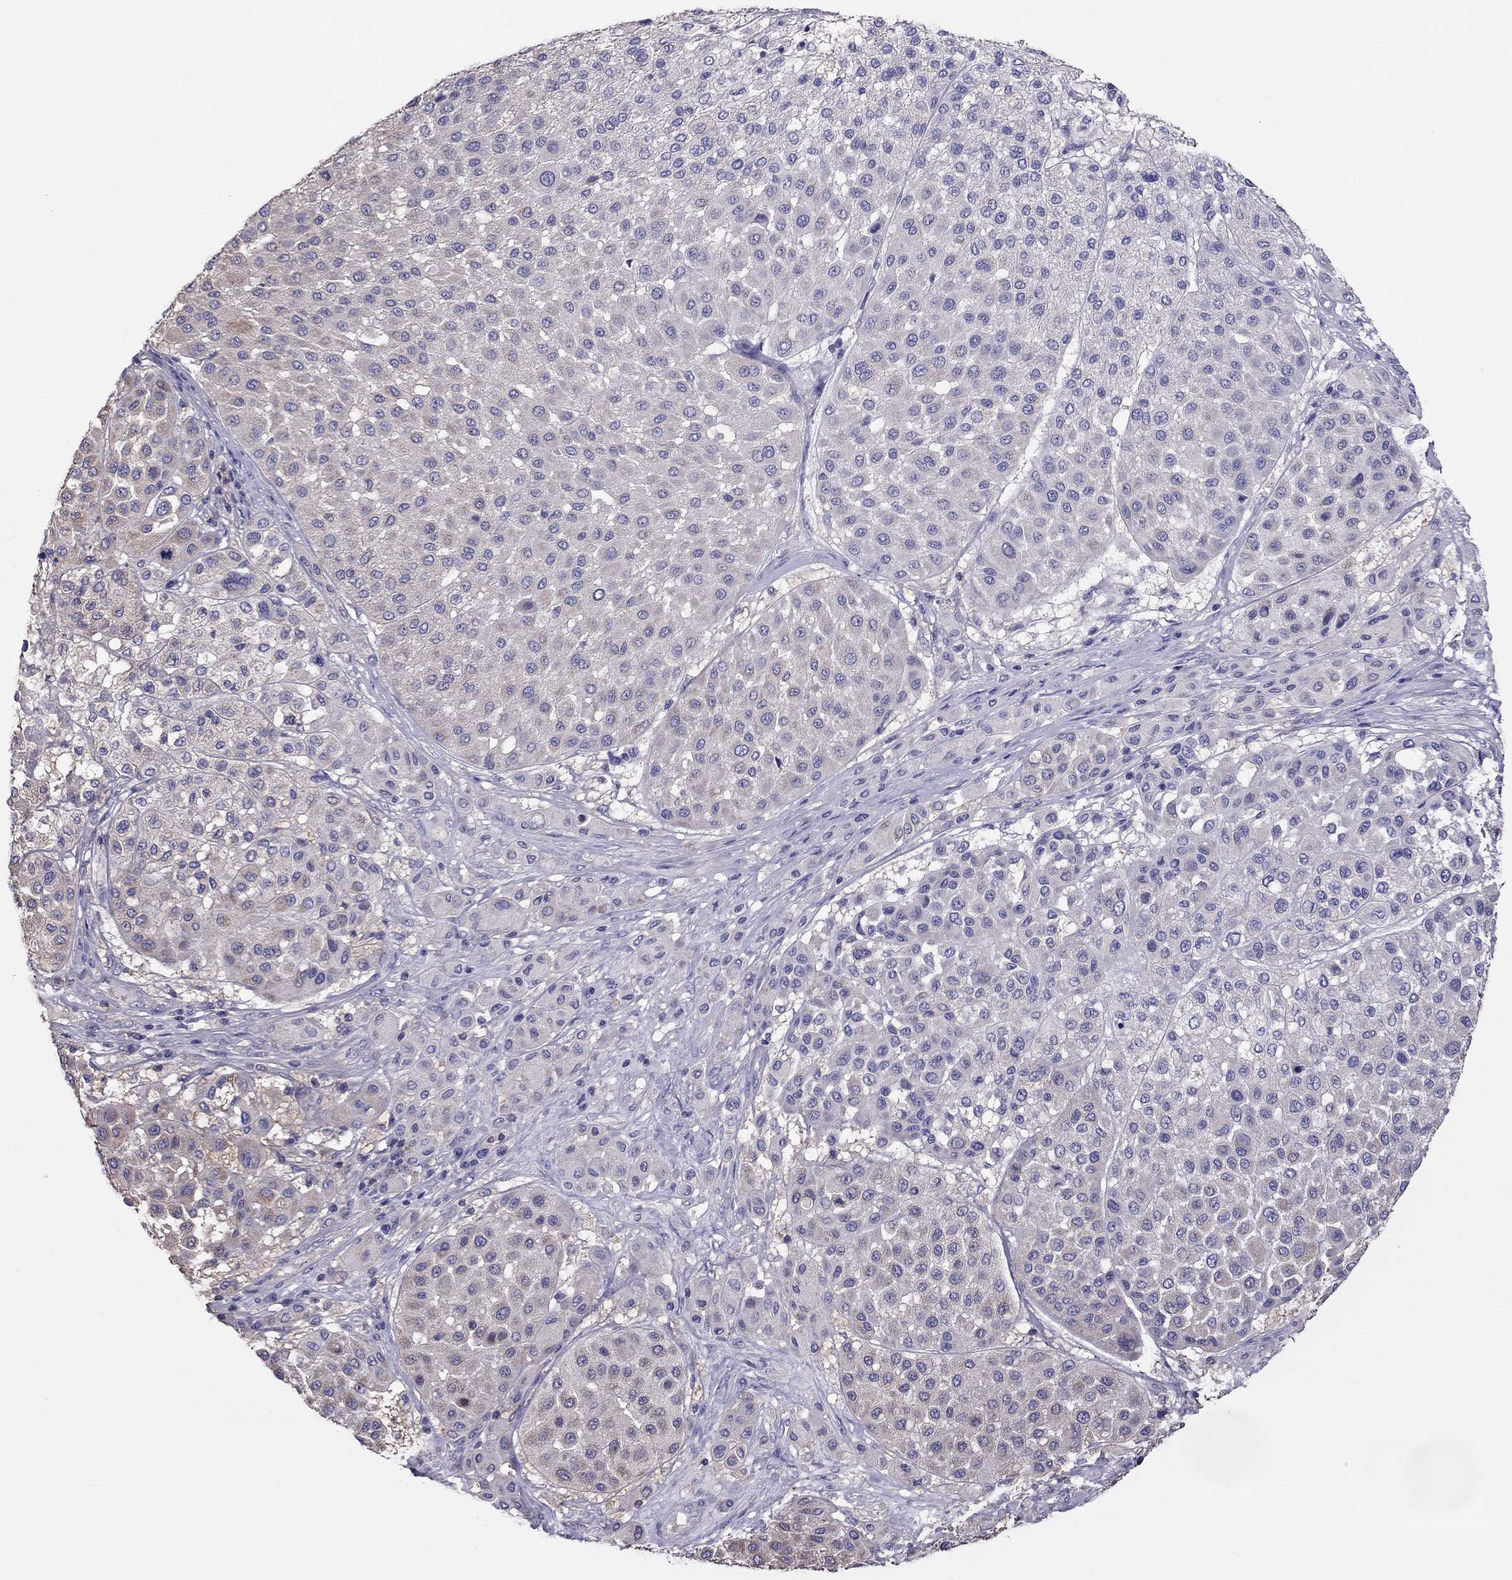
{"staining": {"intensity": "weak", "quantity": "<25%", "location": "cytoplasmic/membranous"}, "tissue": "melanoma", "cell_type": "Tumor cells", "image_type": "cancer", "snomed": [{"axis": "morphology", "description": "Malignant melanoma, Metastatic site"}, {"axis": "topography", "description": "Smooth muscle"}], "caption": "This is a micrograph of IHC staining of malignant melanoma (metastatic site), which shows no expression in tumor cells. (Immunohistochemistry, brightfield microscopy, high magnification).", "gene": "TEX22", "patient": {"sex": "male", "age": 41}}